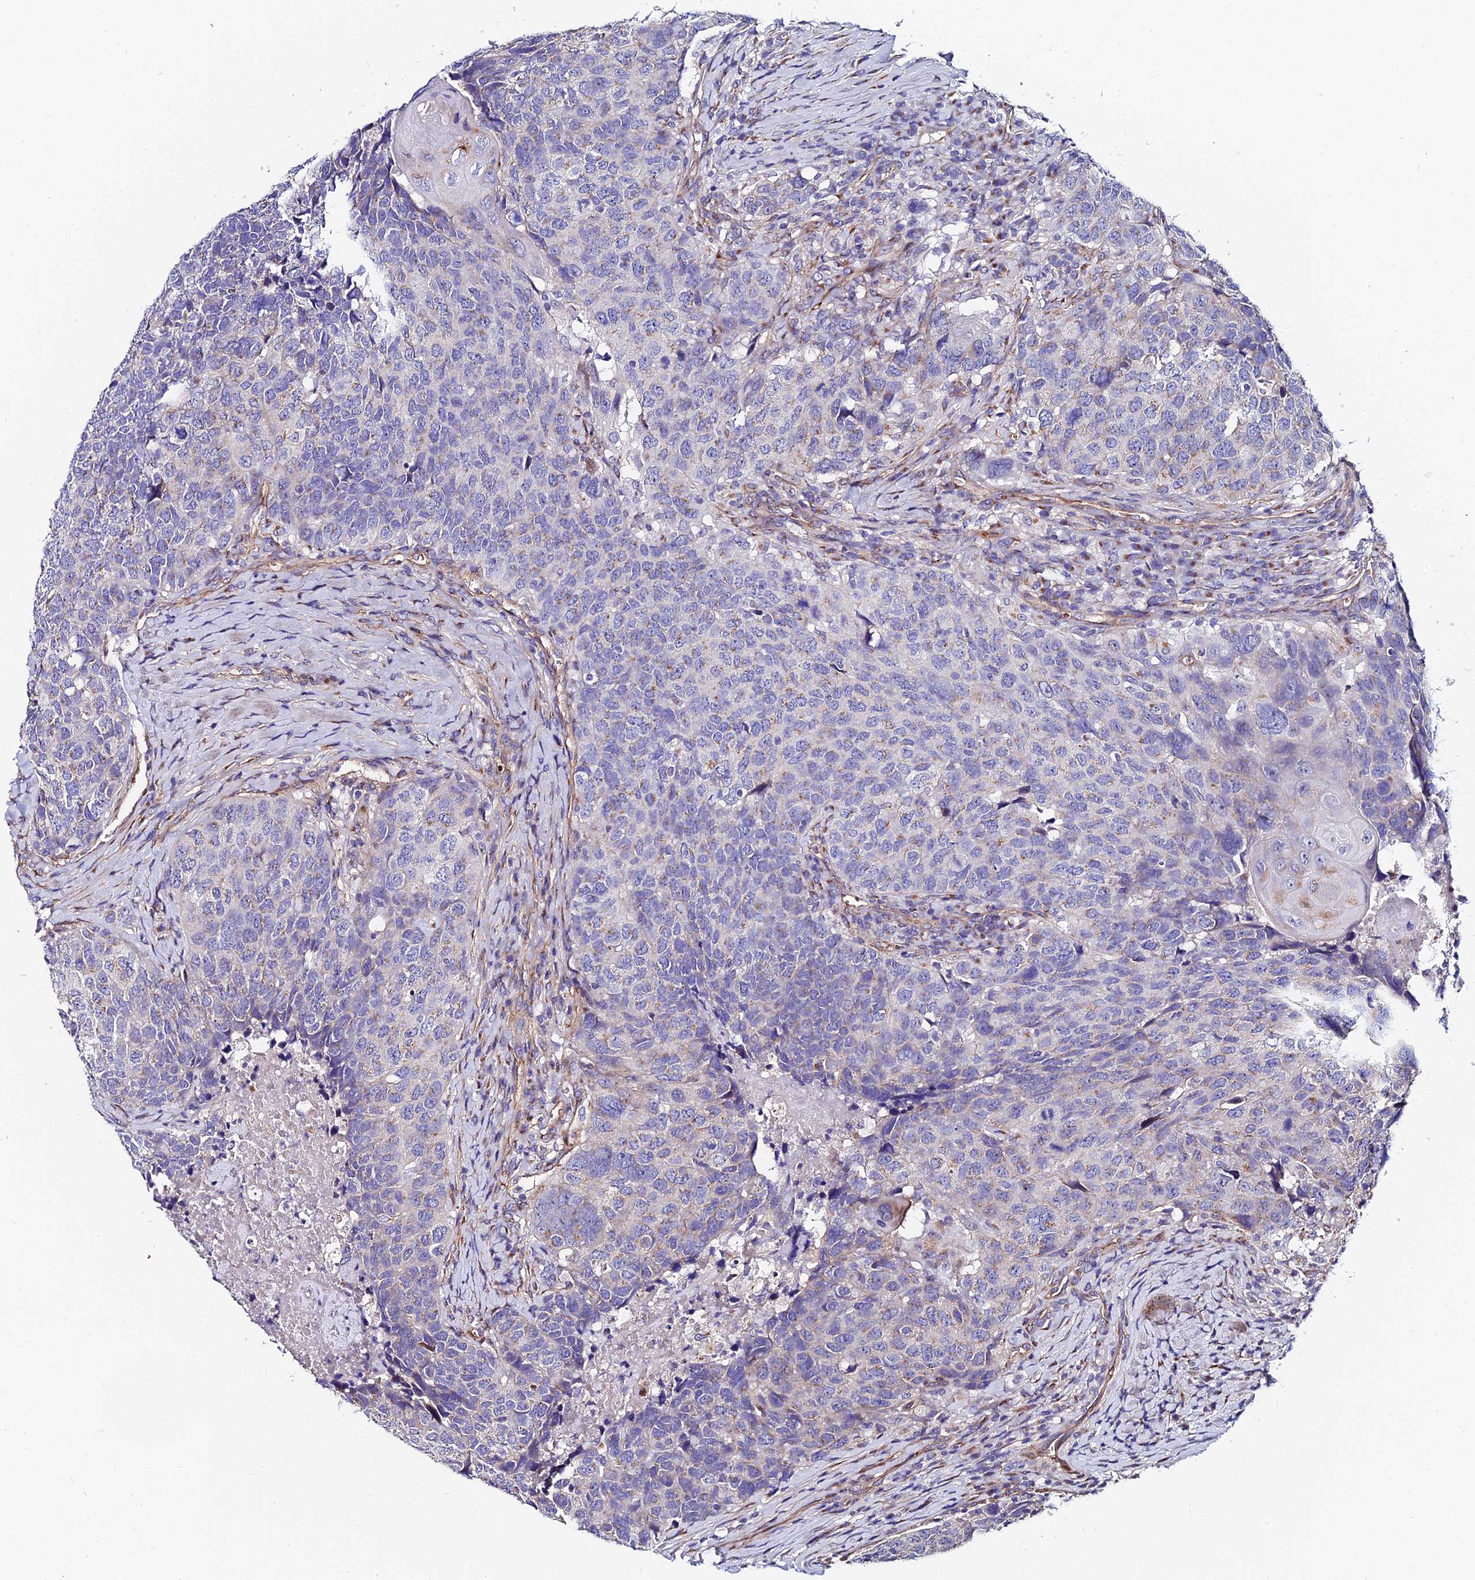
{"staining": {"intensity": "negative", "quantity": "none", "location": "none"}, "tissue": "head and neck cancer", "cell_type": "Tumor cells", "image_type": "cancer", "snomed": [{"axis": "morphology", "description": "Squamous cell carcinoma, NOS"}, {"axis": "topography", "description": "Head-Neck"}], "caption": "Photomicrograph shows no significant protein positivity in tumor cells of head and neck squamous cell carcinoma.", "gene": "ADGRF3", "patient": {"sex": "male", "age": 66}}